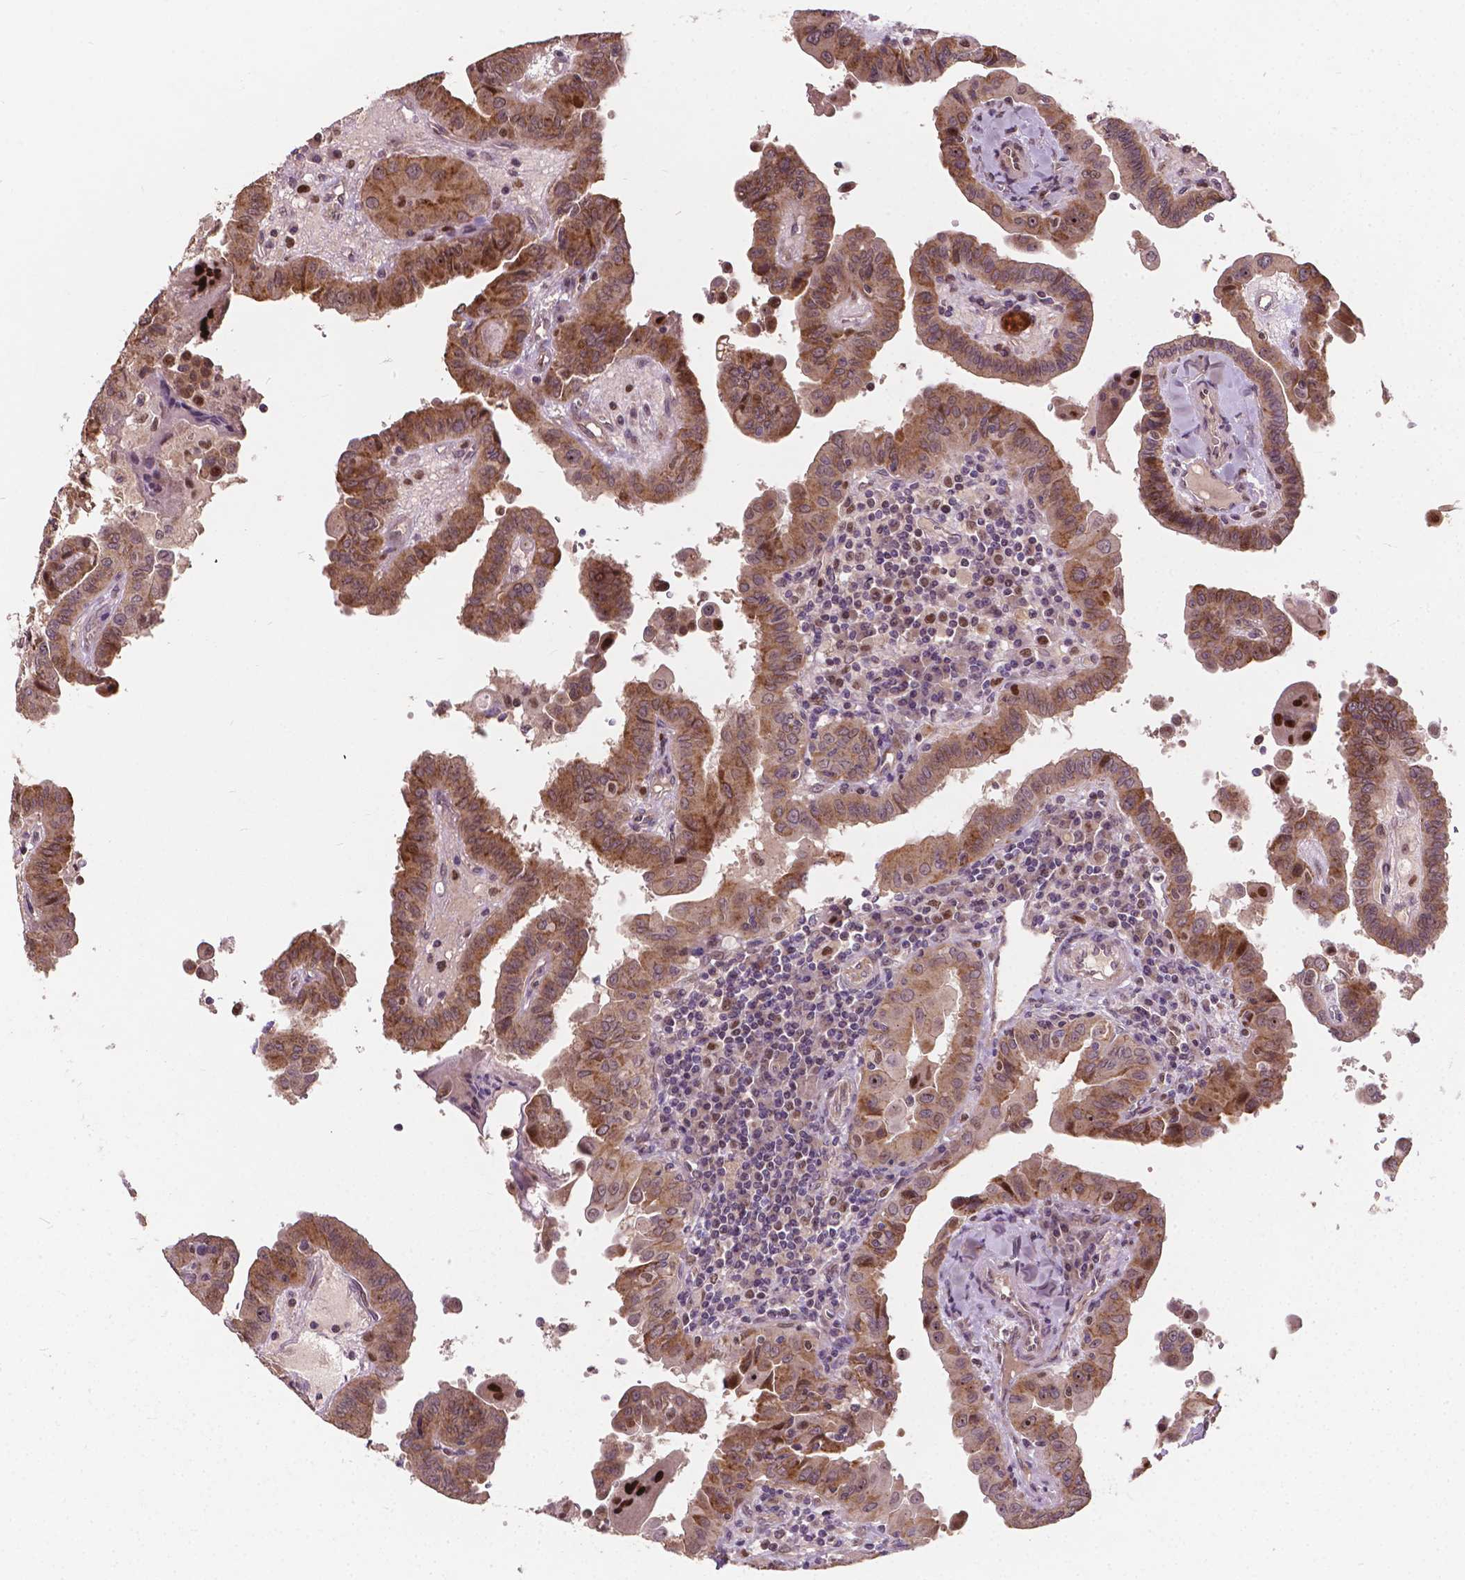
{"staining": {"intensity": "moderate", "quantity": ">75%", "location": "cytoplasmic/membranous"}, "tissue": "thyroid cancer", "cell_type": "Tumor cells", "image_type": "cancer", "snomed": [{"axis": "morphology", "description": "Papillary adenocarcinoma, NOS"}, {"axis": "topography", "description": "Thyroid gland"}], "caption": "Thyroid cancer (papillary adenocarcinoma) stained with a brown dye reveals moderate cytoplasmic/membranous positive positivity in about >75% of tumor cells.", "gene": "DUSP16", "patient": {"sex": "female", "age": 37}}